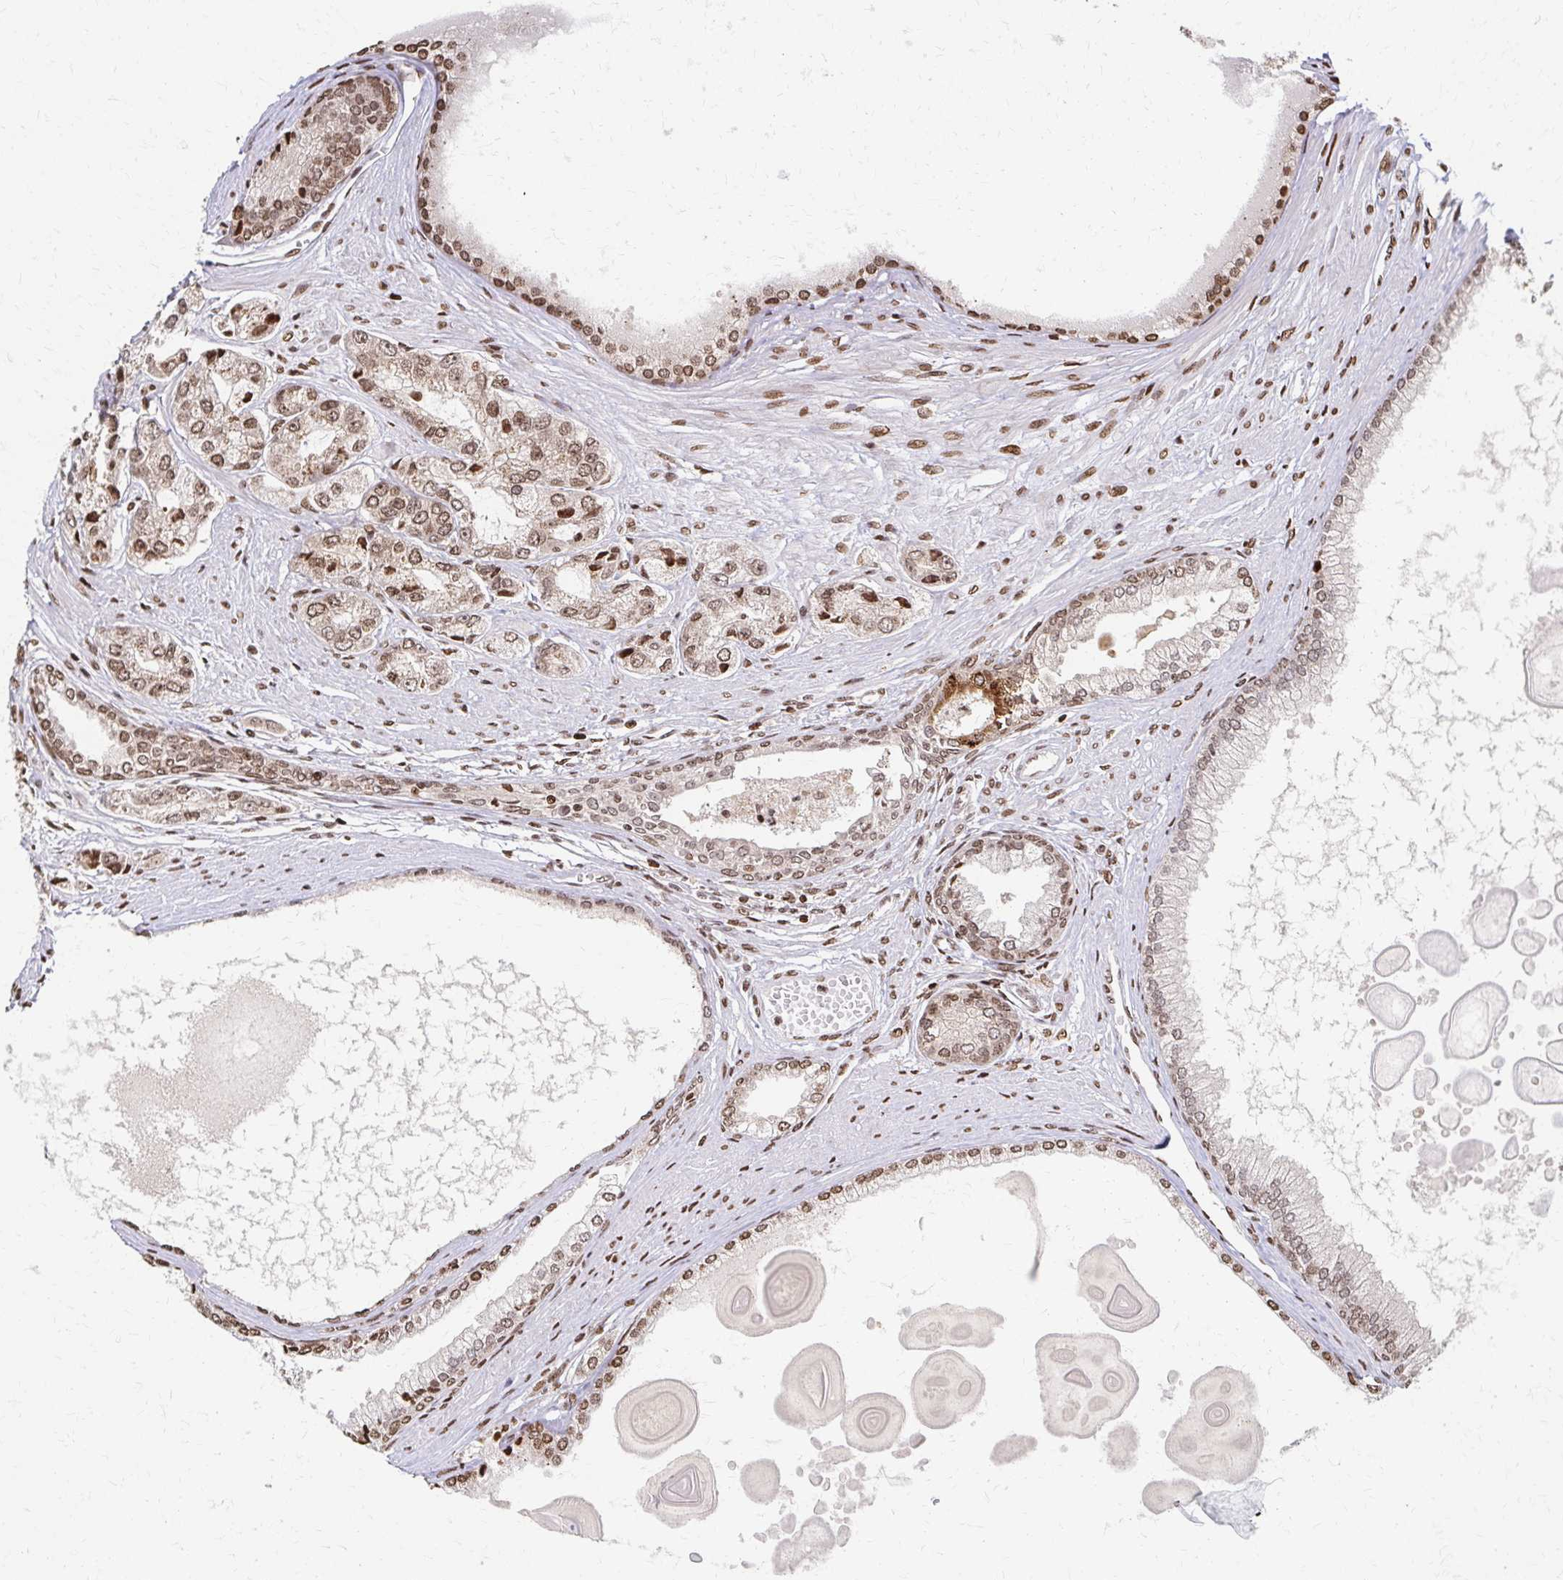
{"staining": {"intensity": "weak", "quantity": ">75%", "location": "cytoplasmic/membranous,nuclear"}, "tissue": "prostate cancer", "cell_type": "Tumor cells", "image_type": "cancer", "snomed": [{"axis": "morphology", "description": "Adenocarcinoma, Low grade"}, {"axis": "topography", "description": "Prostate"}], "caption": "Immunohistochemistry (DAB (3,3'-diaminobenzidine)) staining of human prostate low-grade adenocarcinoma displays weak cytoplasmic/membranous and nuclear protein staining in about >75% of tumor cells. (brown staining indicates protein expression, while blue staining denotes nuclei).", "gene": "PSMD7", "patient": {"sex": "male", "age": 69}}